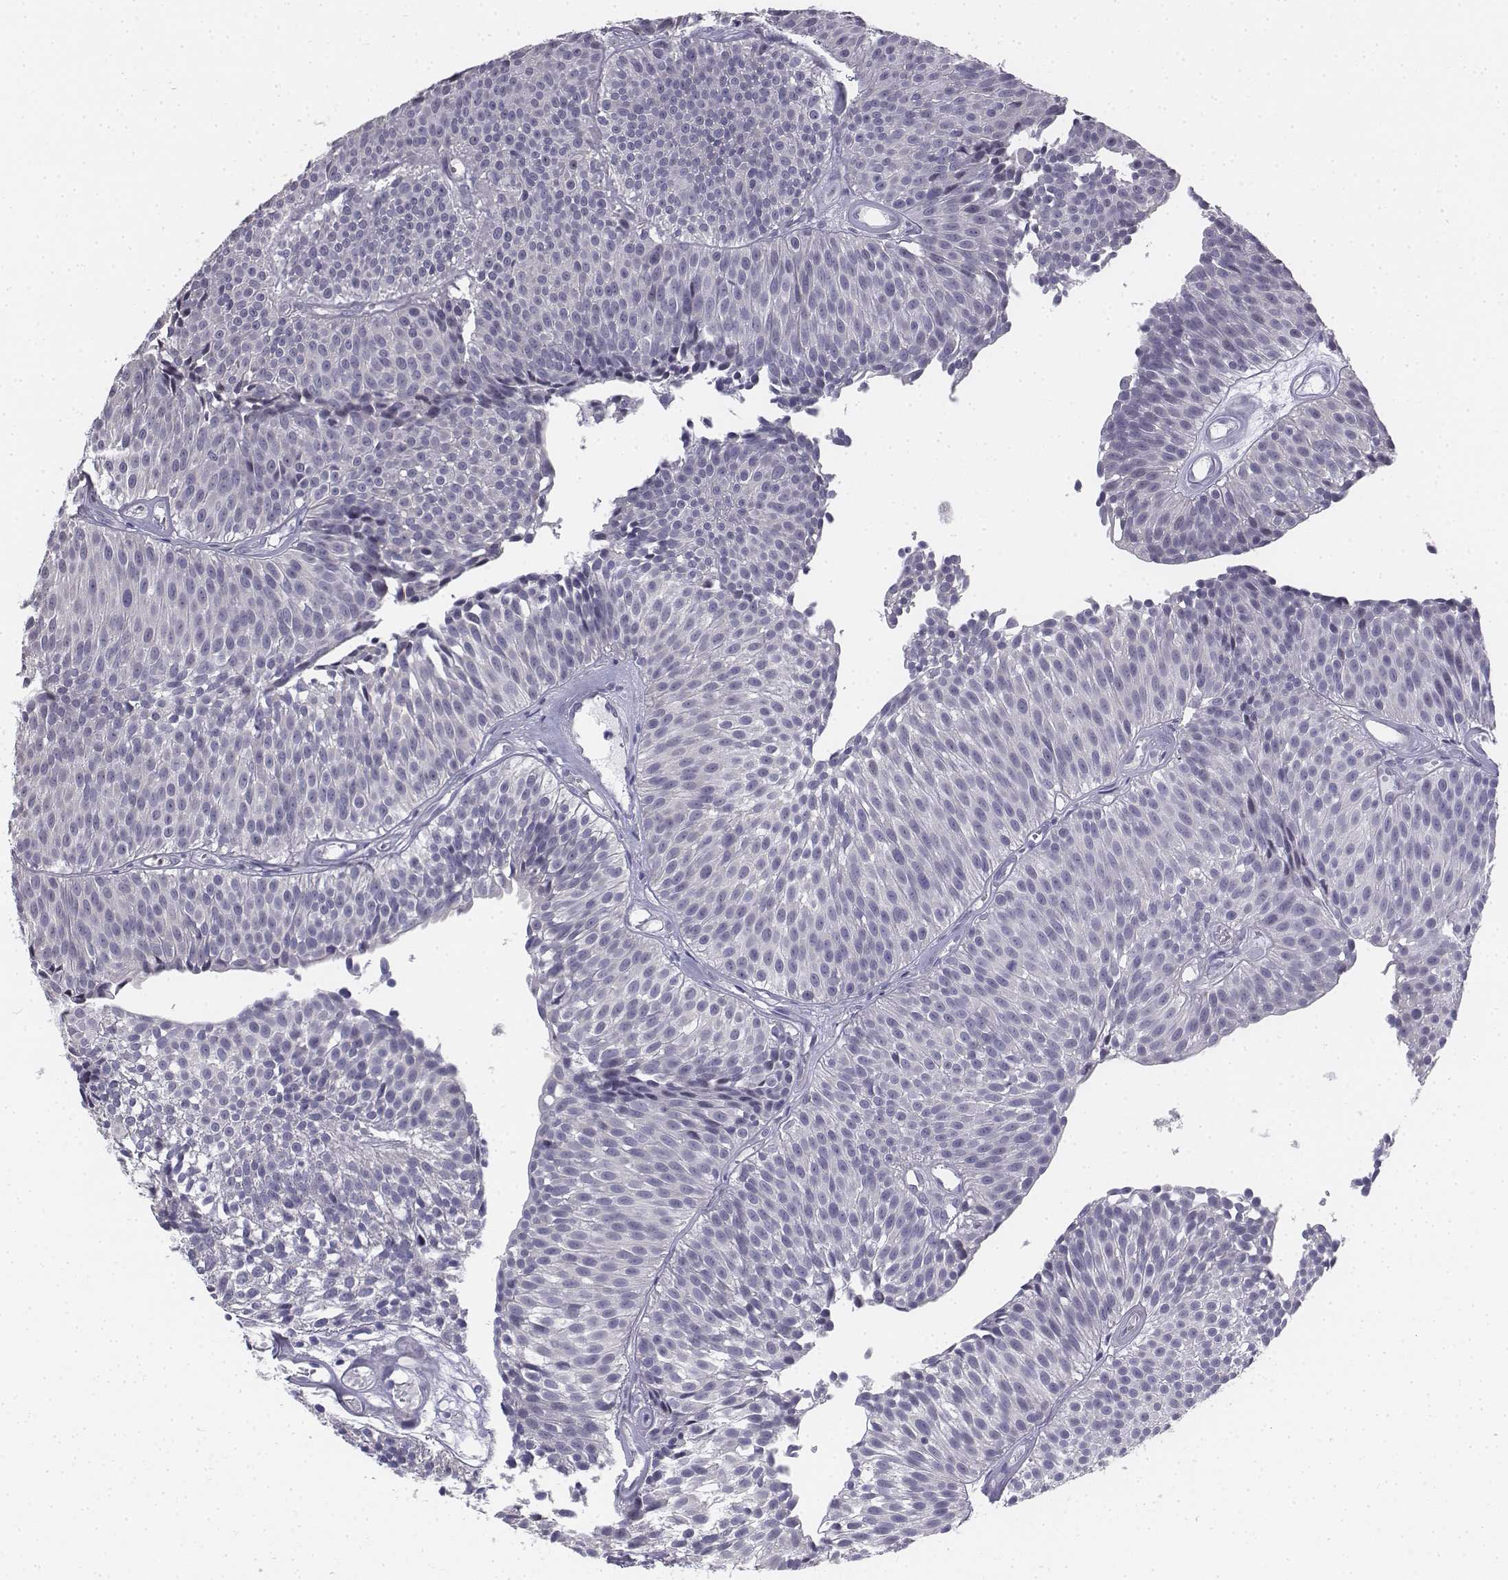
{"staining": {"intensity": "negative", "quantity": "none", "location": "none"}, "tissue": "urothelial cancer", "cell_type": "Tumor cells", "image_type": "cancer", "snomed": [{"axis": "morphology", "description": "Urothelial carcinoma, Low grade"}, {"axis": "topography", "description": "Urinary bladder"}], "caption": "Immunohistochemistry (IHC) image of human low-grade urothelial carcinoma stained for a protein (brown), which displays no expression in tumor cells.", "gene": "PENK", "patient": {"sex": "male", "age": 63}}